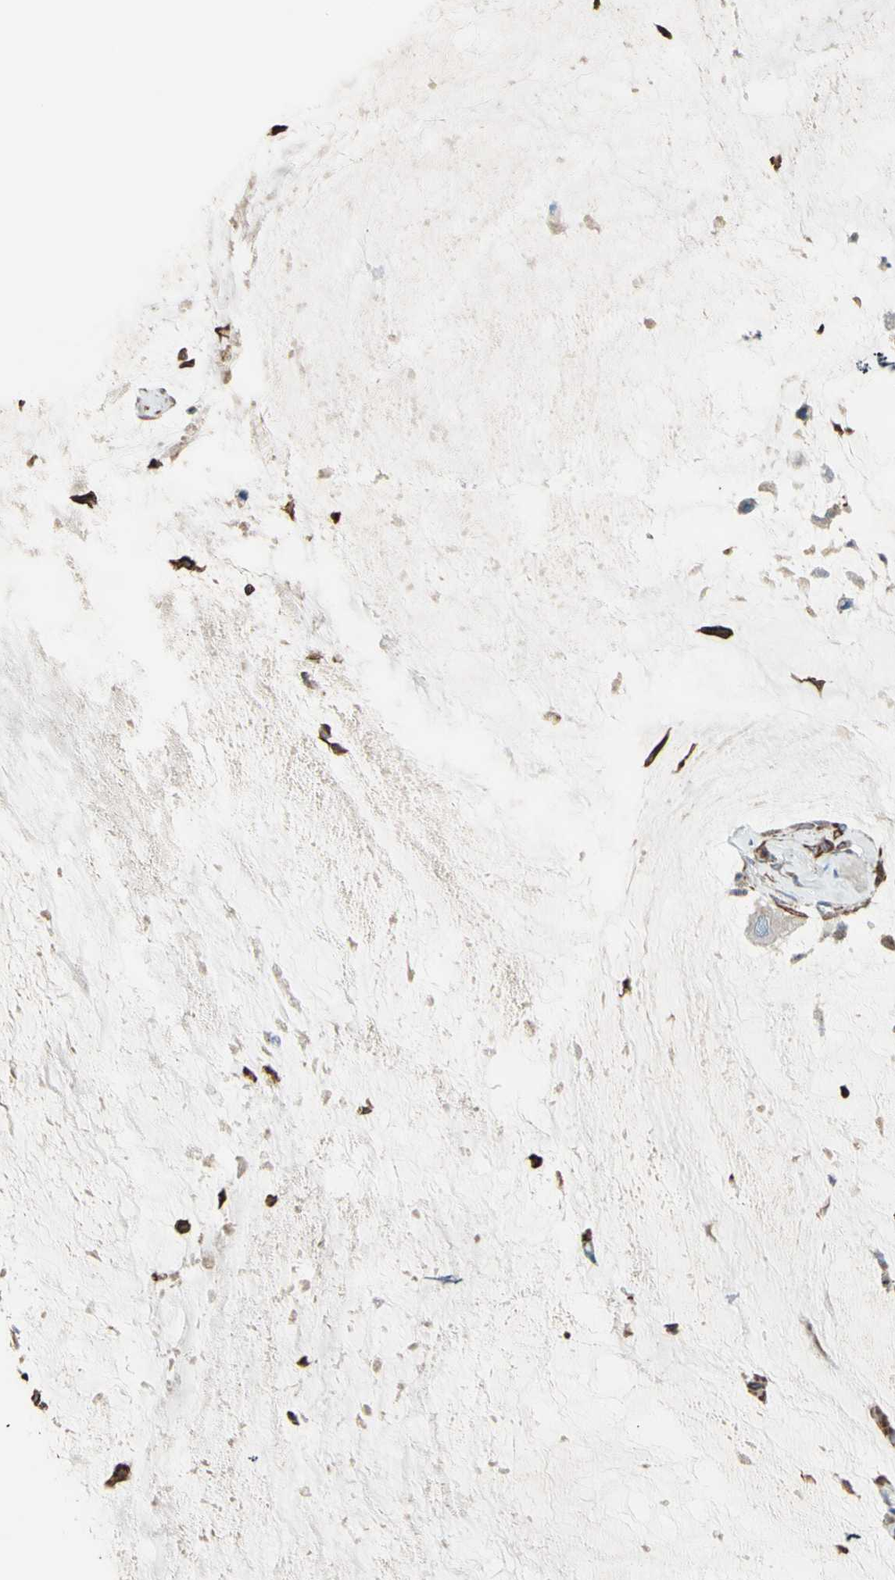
{"staining": {"intensity": "weak", "quantity": "<25%", "location": "cytoplasmic/membranous"}, "tissue": "pancreatic cancer", "cell_type": "Tumor cells", "image_type": "cancer", "snomed": [{"axis": "morphology", "description": "Adenocarcinoma, NOS"}, {"axis": "topography", "description": "Pancreas"}], "caption": "Immunohistochemical staining of human pancreatic cancer shows no significant staining in tumor cells.", "gene": "TRAF2", "patient": {"sex": "male", "age": 41}}